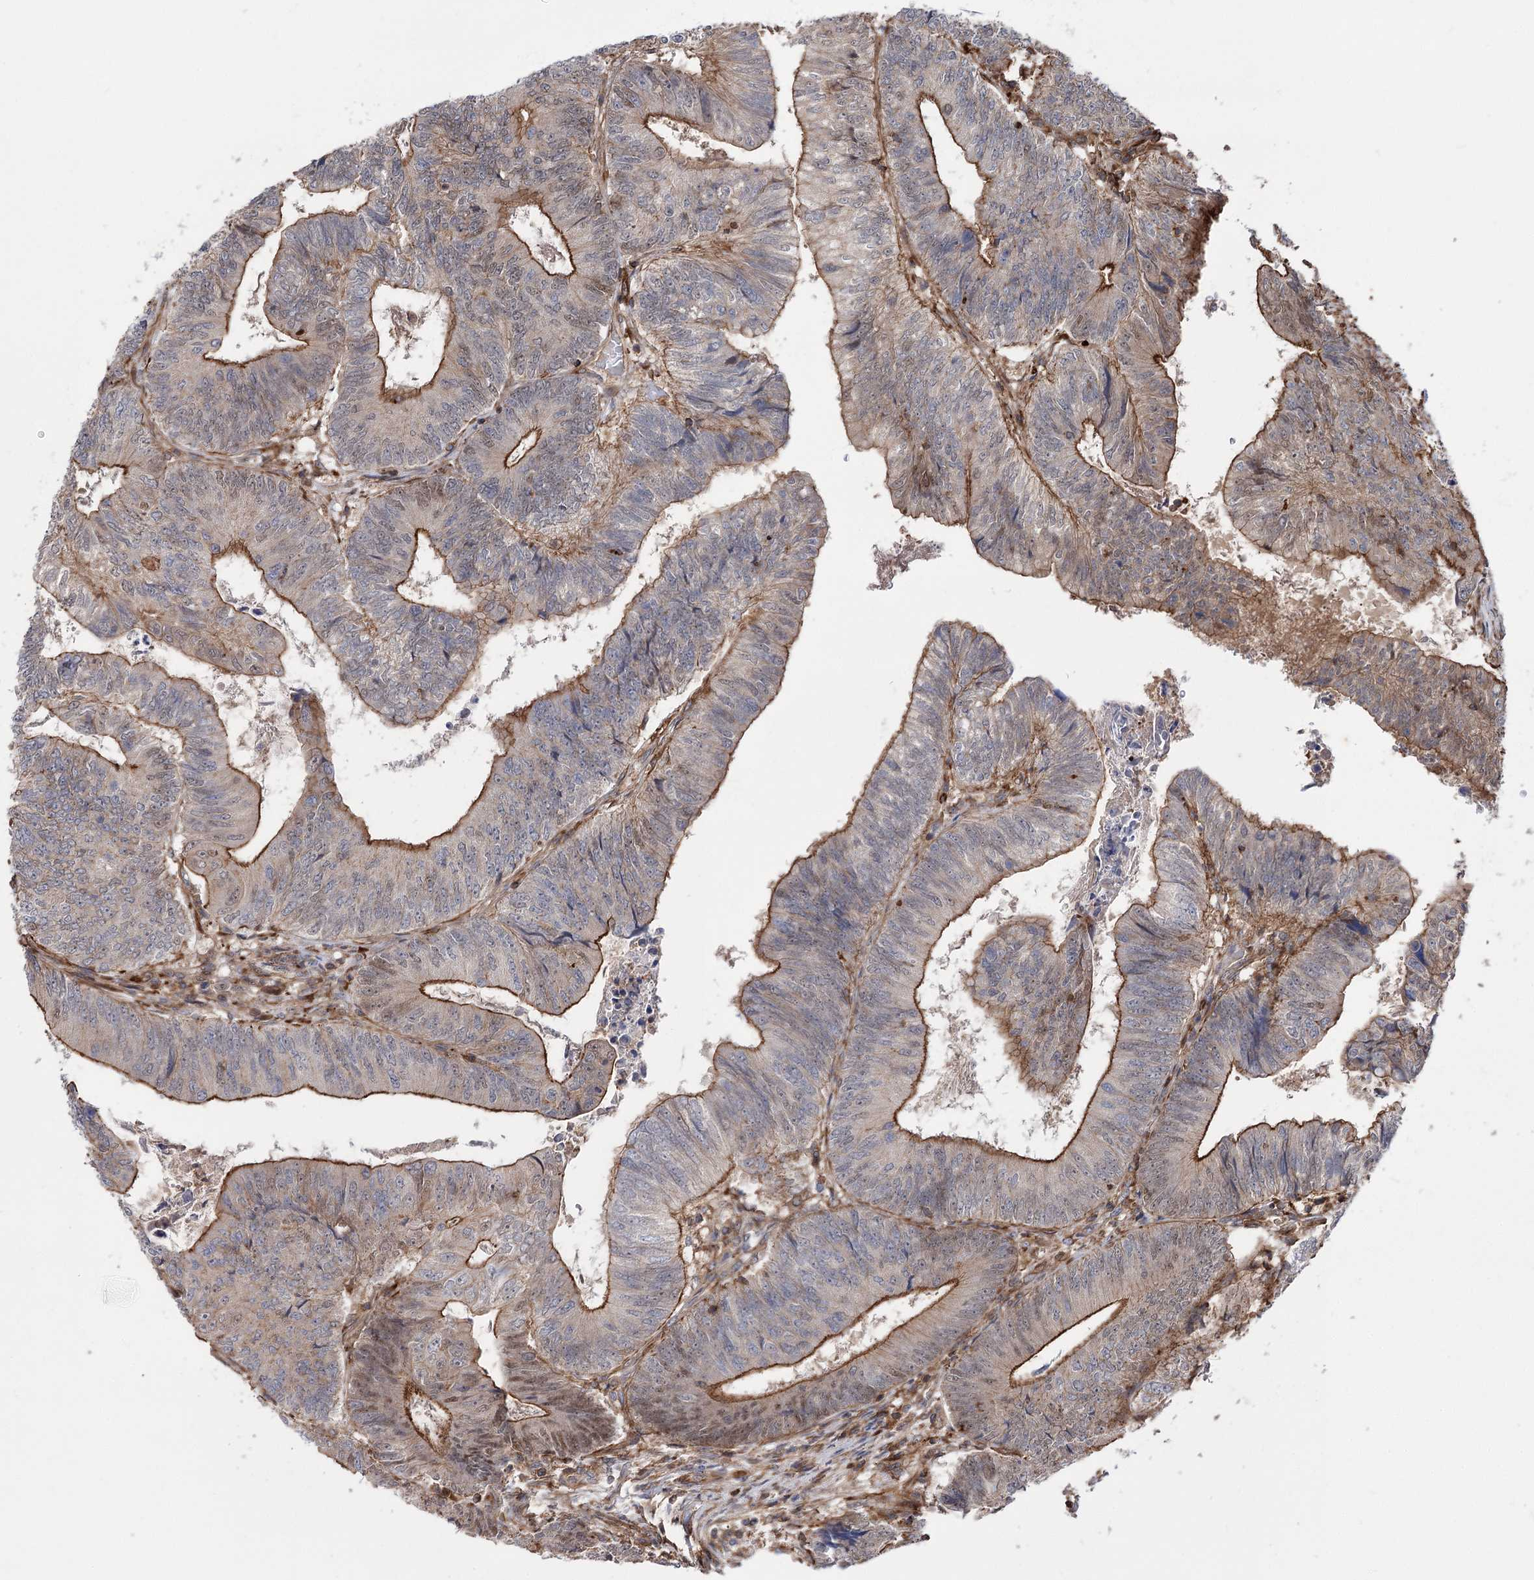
{"staining": {"intensity": "moderate", "quantity": ">75%", "location": "cytoplasmic/membranous"}, "tissue": "colorectal cancer", "cell_type": "Tumor cells", "image_type": "cancer", "snomed": [{"axis": "morphology", "description": "Adenocarcinoma, NOS"}, {"axis": "topography", "description": "Colon"}], "caption": "Colorectal adenocarcinoma stained for a protein shows moderate cytoplasmic/membranous positivity in tumor cells.", "gene": "DPP3", "patient": {"sex": "female", "age": 67}}